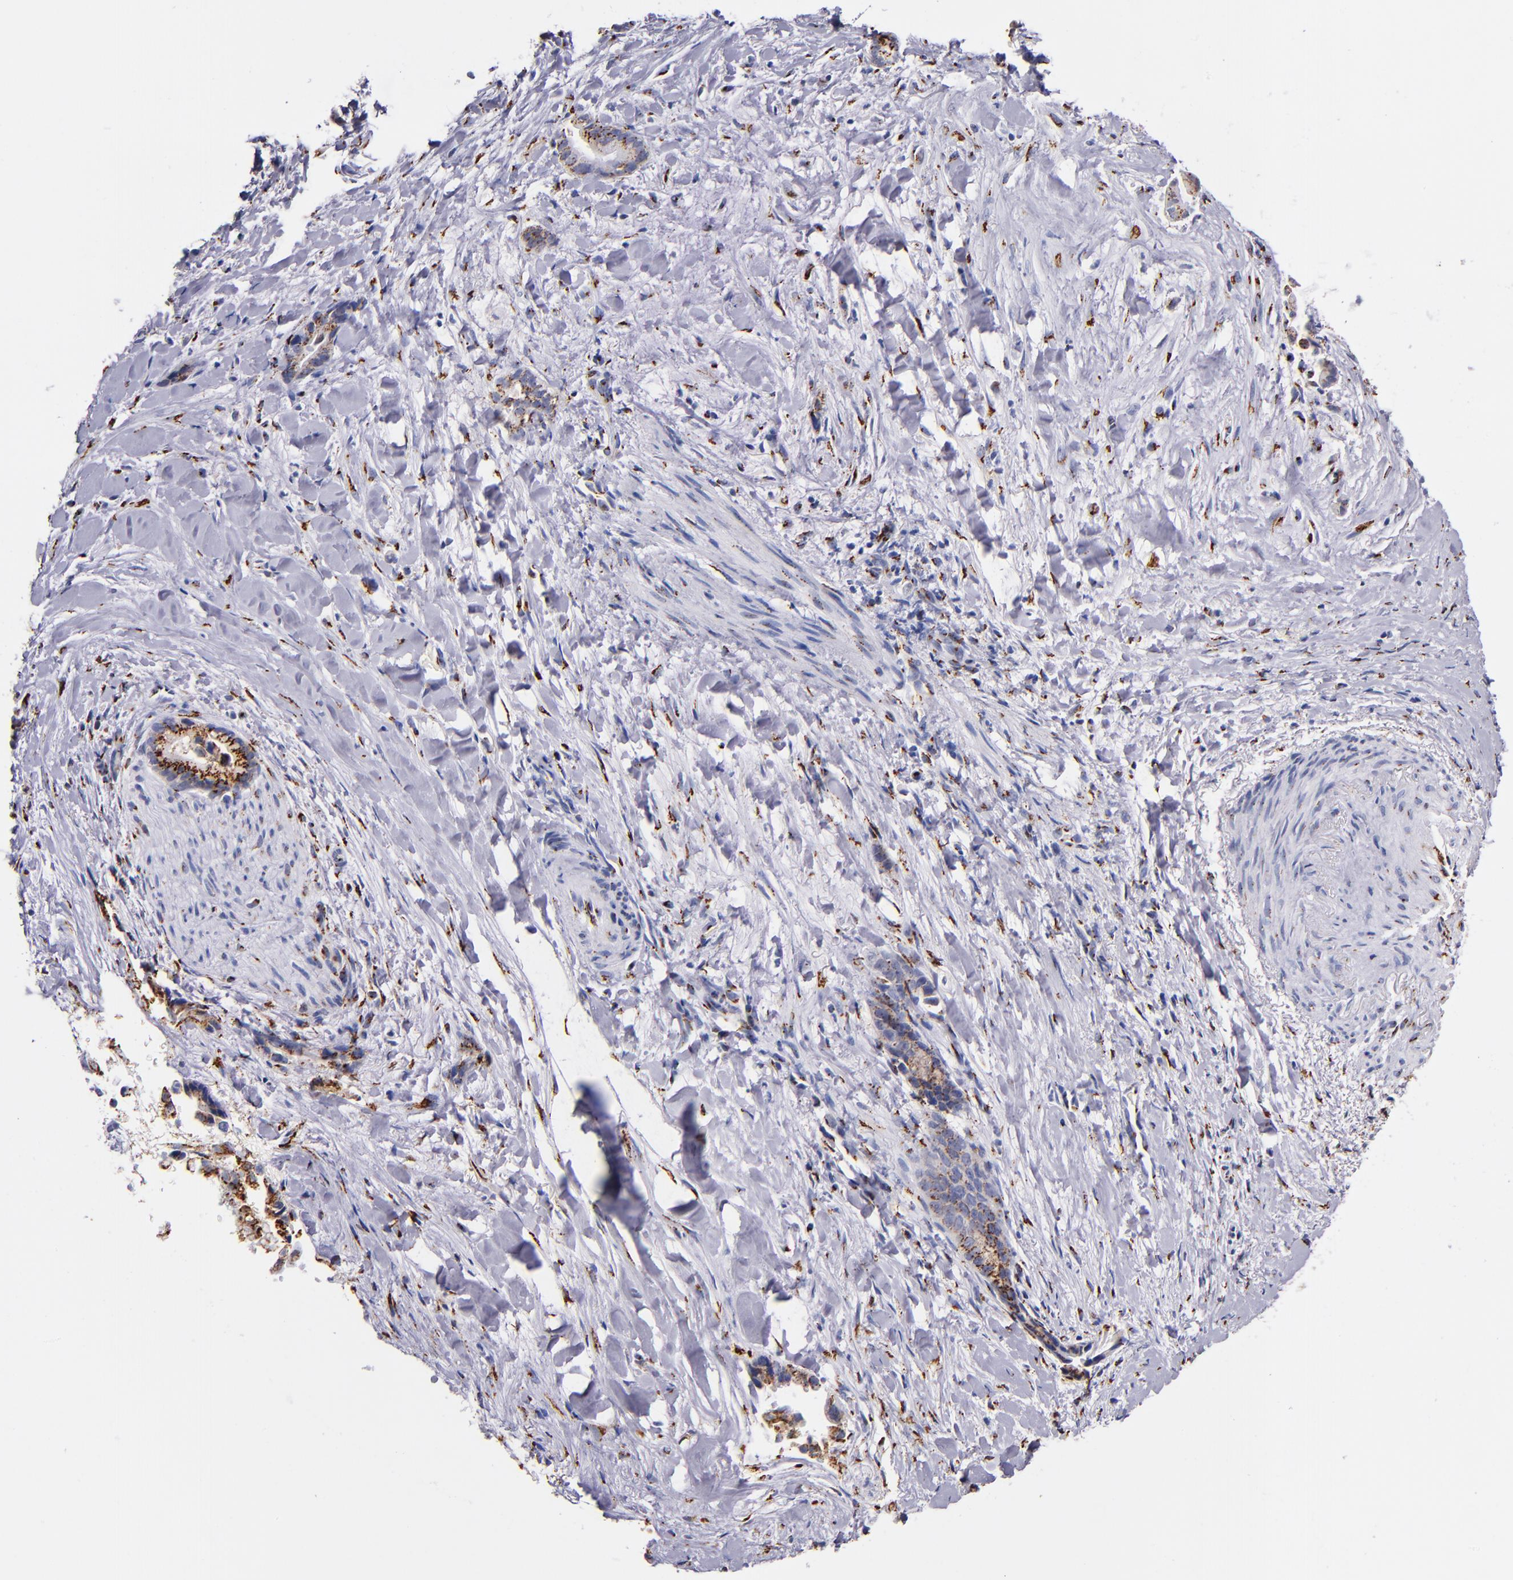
{"staining": {"intensity": "moderate", "quantity": ">75%", "location": "cytoplasmic/membranous"}, "tissue": "liver cancer", "cell_type": "Tumor cells", "image_type": "cancer", "snomed": [{"axis": "morphology", "description": "Cholangiocarcinoma"}, {"axis": "topography", "description": "Liver"}], "caption": "This micrograph reveals liver cancer (cholangiocarcinoma) stained with immunohistochemistry to label a protein in brown. The cytoplasmic/membranous of tumor cells show moderate positivity for the protein. Nuclei are counter-stained blue.", "gene": "GOLIM4", "patient": {"sex": "female", "age": 55}}